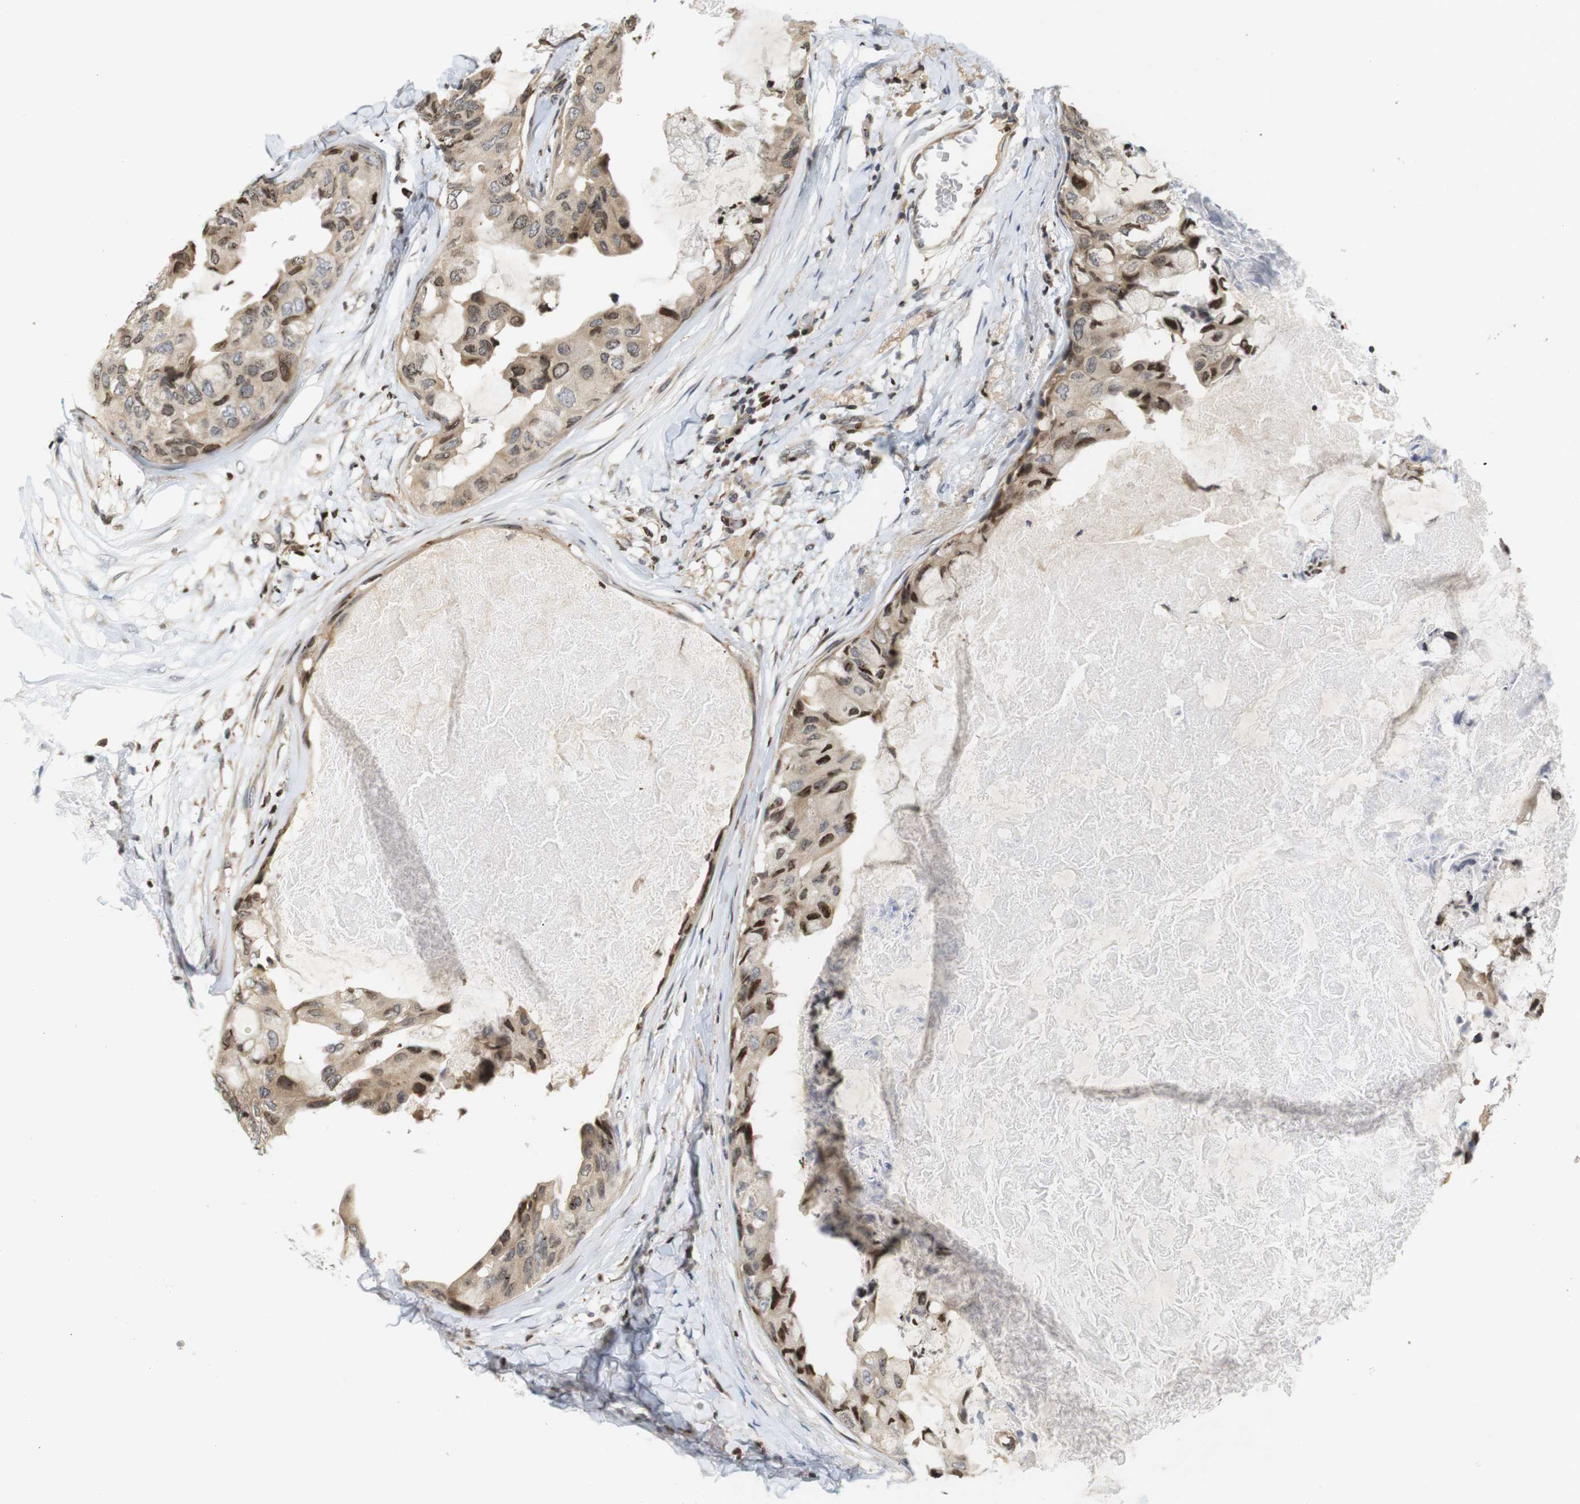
{"staining": {"intensity": "moderate", "quantity": "25%-75%", "location": "cytoplasmic/membranous,nuclear"}, "tissue": "breast cancer", "cell_type": "Tumor cells", "image_type": "cancer", "snomed": [{"axis": "morphology", "description": "Duct carcinoma"}, {"axis": "topography", "description": "Breast"}], "caption": "Immunohistochemical staining of breast cancer (infiltrating ductal carcinoma) shows medium levels of moderate cytoplasmic/membranous and nuclear protein expression in approximately 25%-75% of tumor cells. The staining was performed using DAB (3,3'-diaminobenzidine), with brown indicating positive protein expression. Nuclei are stained blue with hematoxylin.", "gene": "MBD1", "patient": {"sex": "female", "age": 40}}